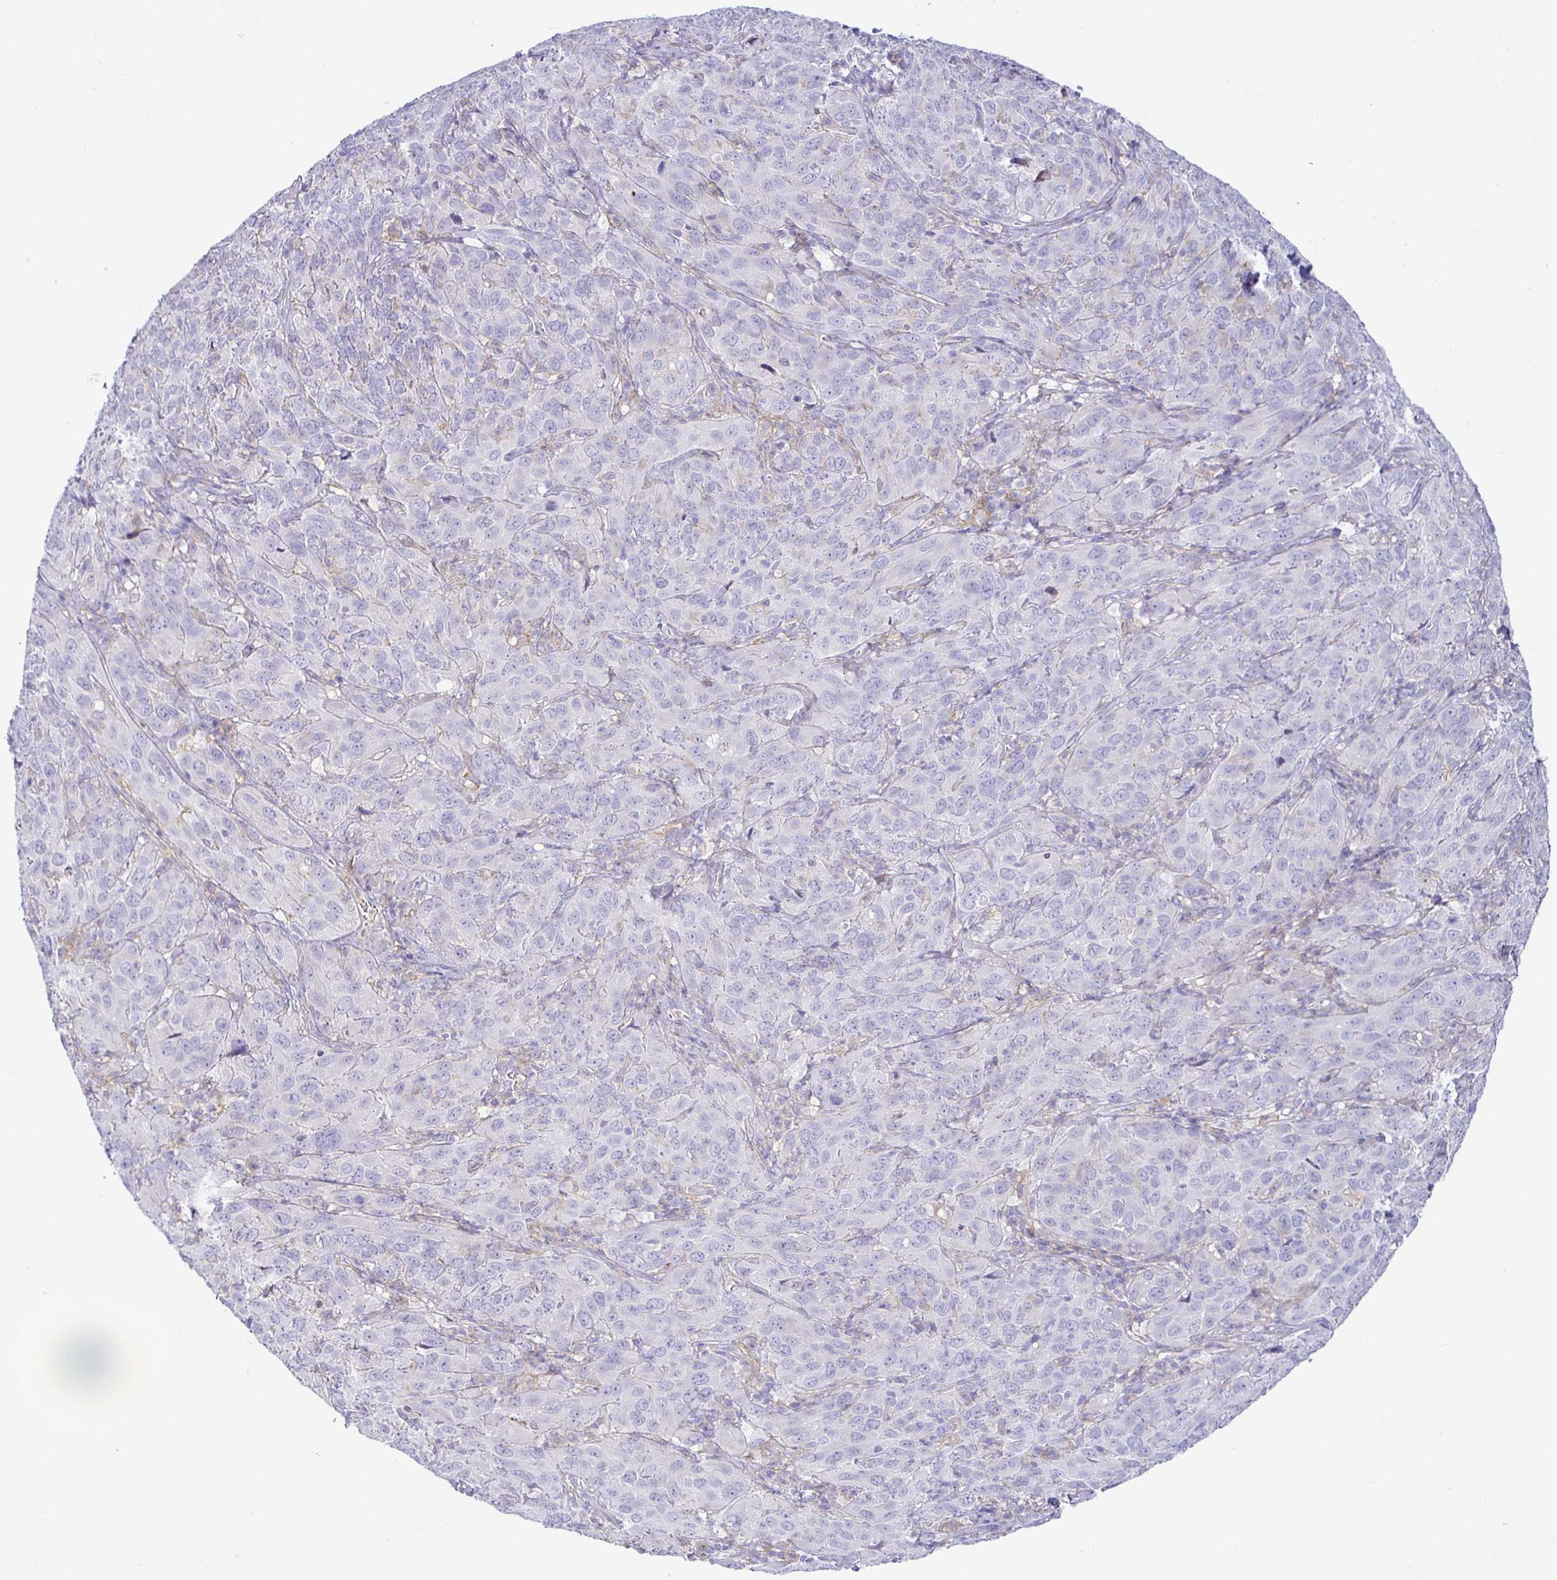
{"staining": {"intensity": "negative", "quantity": "none", "location": "none"}, "tissue": "cervical cancer", "cell_type": "Tumor cells", "image_type": "cancer", "snomed": [{"axis": "morphology", "description": "Normal tissue, NOS"}, {"axis": "morphology", "description": "Squamous cell carcinoma, NOS"}, {"axis": "topography", "description": "Cervix"}], "caption": "Immunohistochemical staining of human squamous cell carcinoma (cervical) displays no significant staining in tumor cells.", "gene": "SIRPA", "patient": {"sex": "female", "age": 51}}